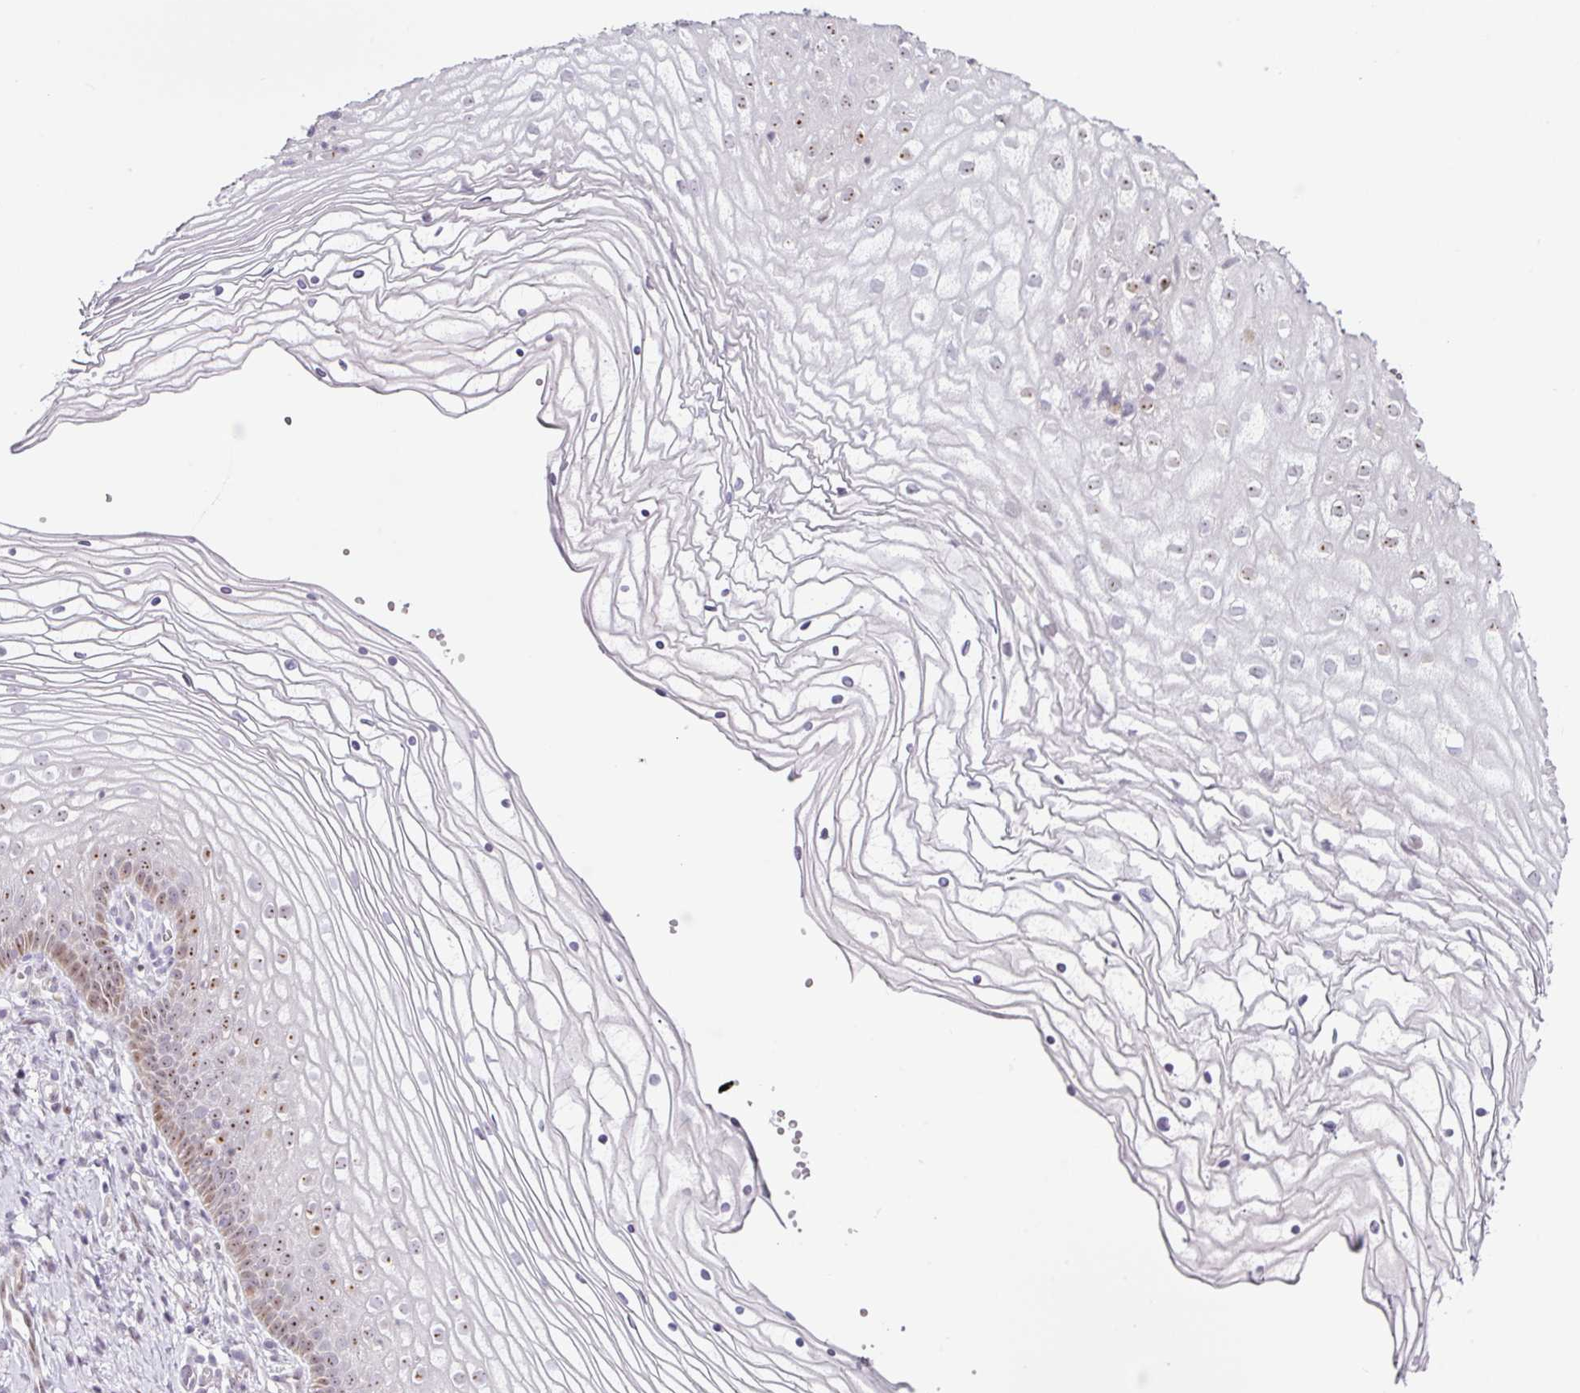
{"staining": {"intensity": "moderate", "quantity": "25%-75%", "location": "nuclear"}, "tissue": "vagina", "cell_type": "Squamous epithelial cells", "image_type": "normal", "snomed": [{"axis": "morphology", "description": "Normal tissue, NOS"}, {"axis": "topography", "description": "Vagina"}], "caption": "Normal vagina displays moderate nuclear positivity in approximately 25%-75% of squamous epithelial cells.", "gene": "NDUFB2", "patient": {"sex": "female", "age": 56}}